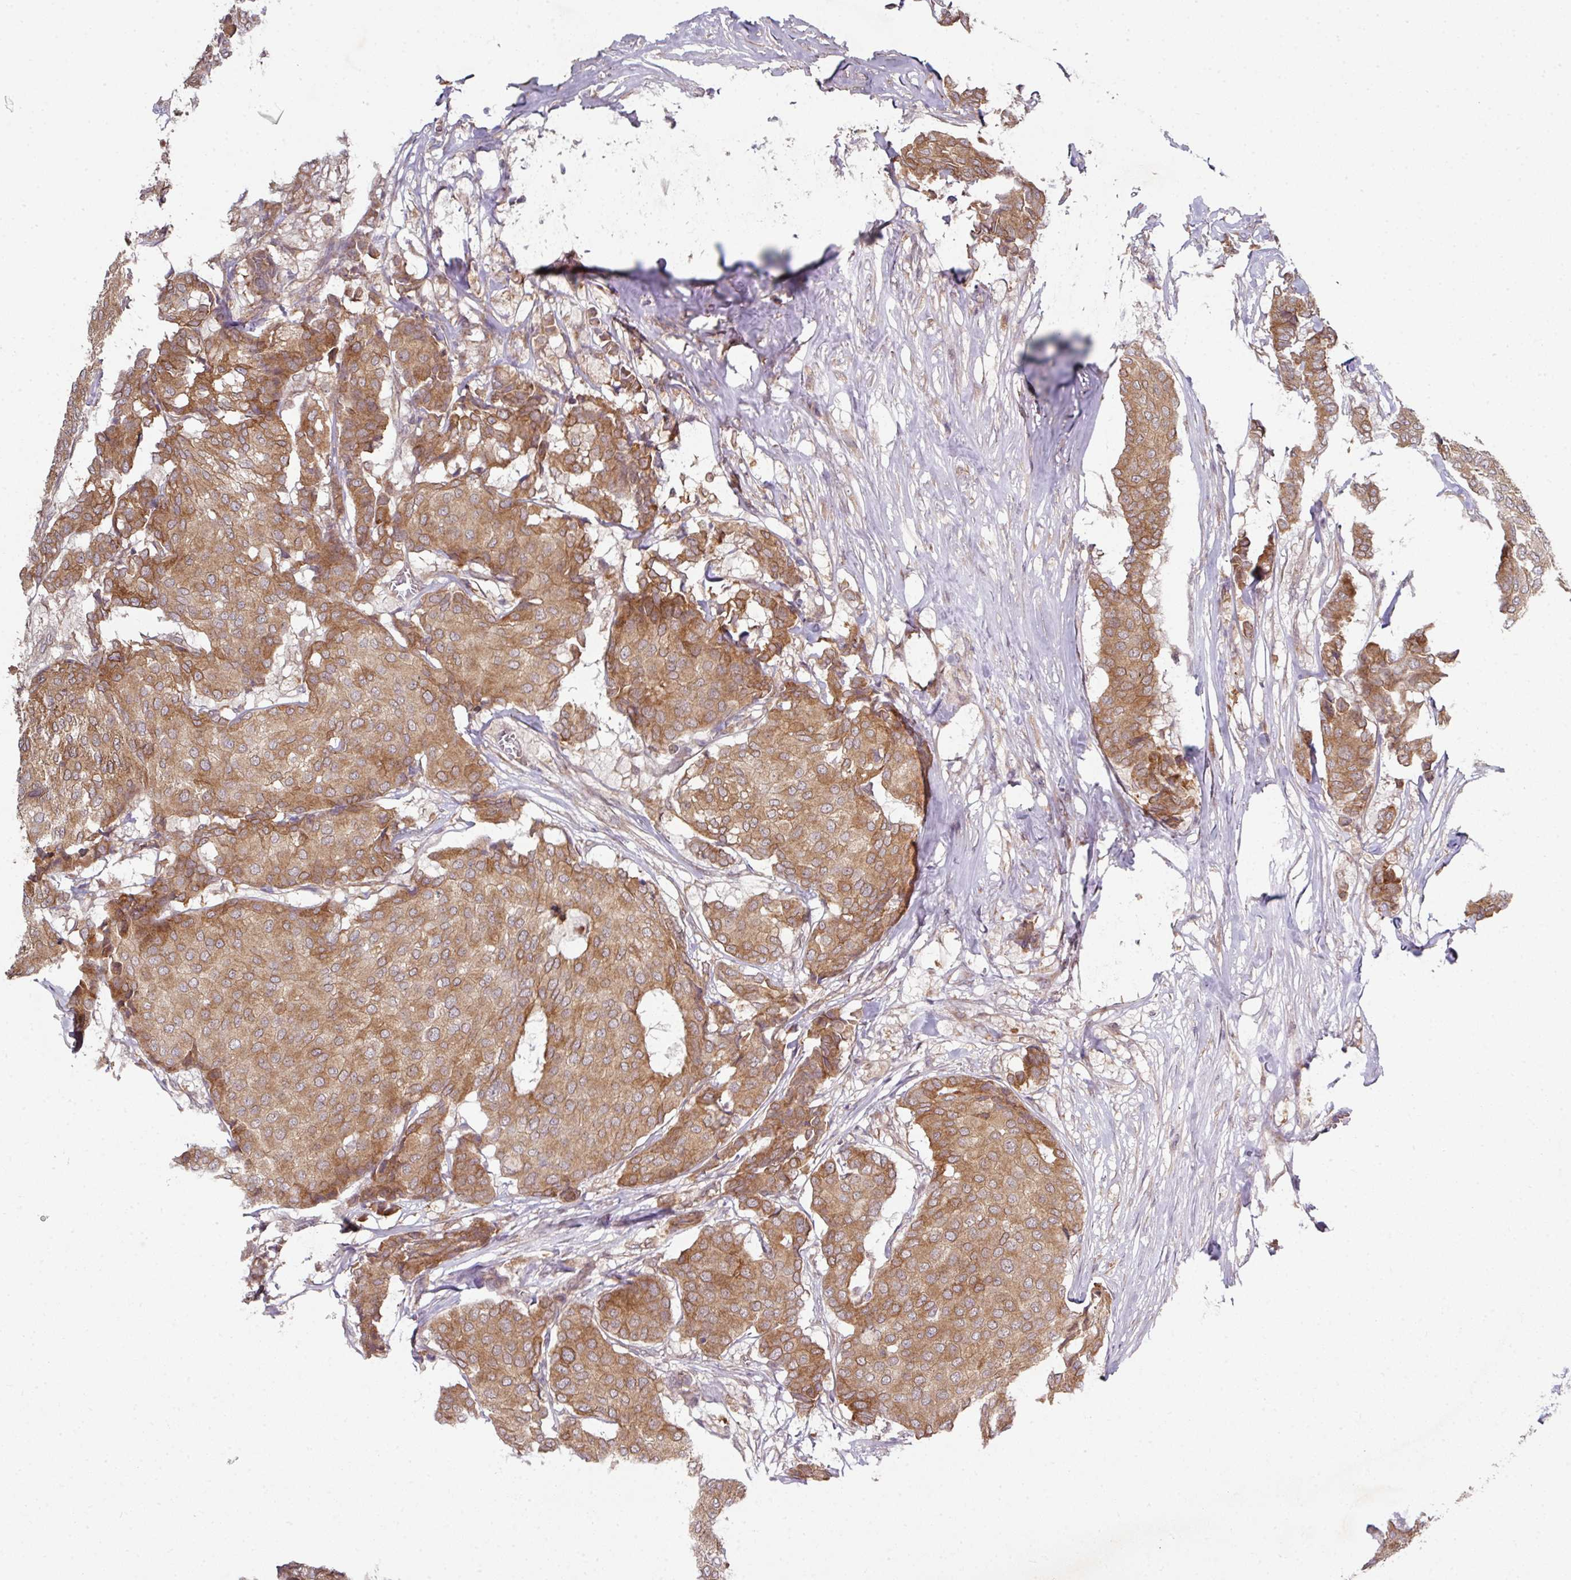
{"staining": {"intensity": "moderate", "quantity": ">75%", "location": "cytoplasmic/membranous"}, "tissue": "breast cancer", "cell_type": "Tumor cells", "image_type": "cancer", "snomed": [{"axis": "morphology", "description": "Duct carcinoma"}, {"axis": "topography", "description": "Breast"}], "caption": "Breast intraductal carcinoma stained for a protein (brown) exhibits moderate cytoplasmic/membranous positive positivity in approximately >75% of tumor cells.", "gene": "CAMLG", "patient": {"sex": "female", "age": 75}}